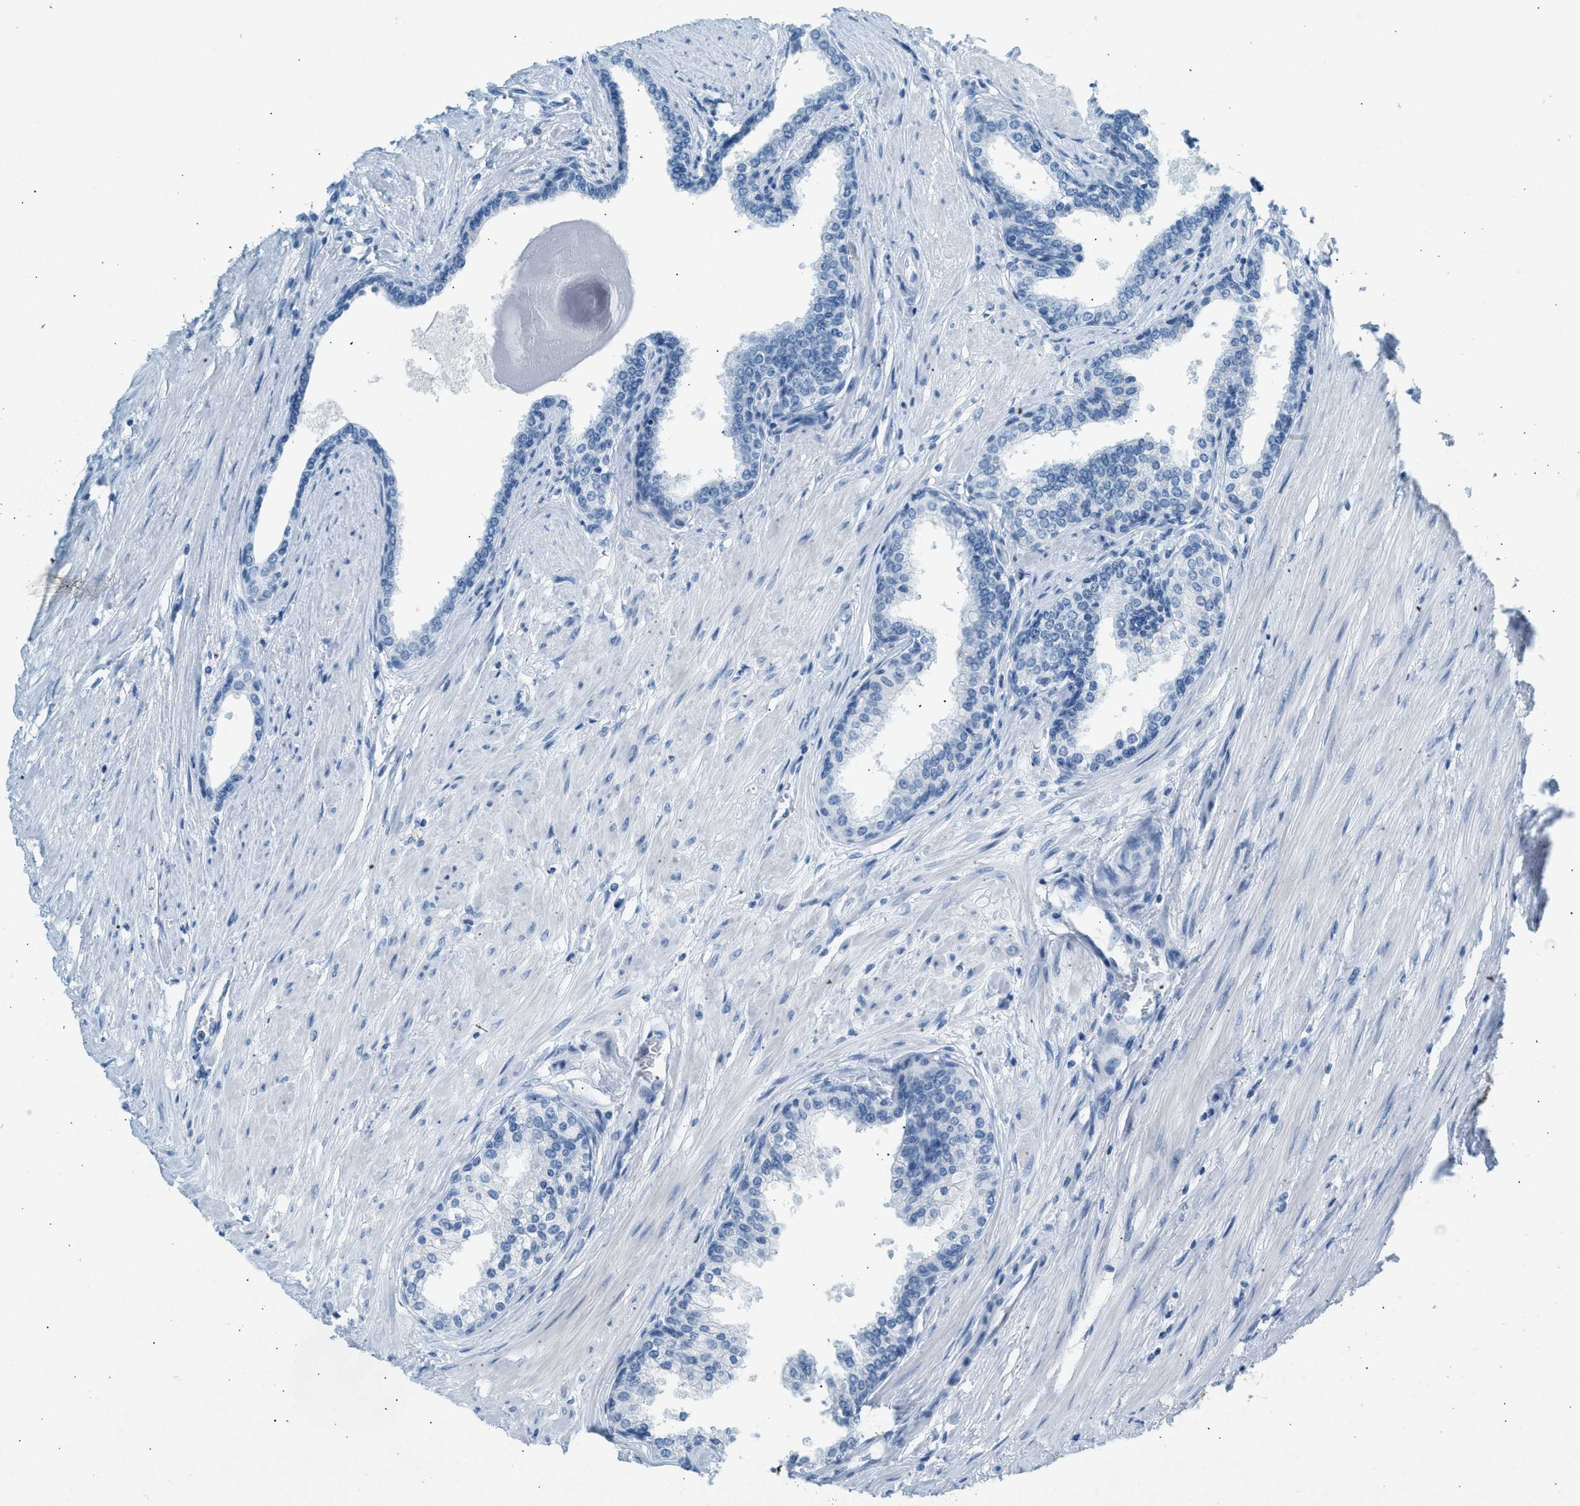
{"staining": {"intensity": "negative", "quantity": "none", "location": "none"}, "tissue": "prostate cancer", "cell_type": "Tumor cells", "image_type": "cancer", "snomed": [{"axis": "morphology", "description": "Adenocarcinoma, Low grade"}, {"axis": "topography", "description": "Prostate"}], "caption": "An immunohistochemistry histopathology image of prostate cancer (adenocarcinoma (low-grade)) is shown. There is no staining in tumor cells of prostate cancer (adenocarcinoma (low-grade)).", "gene": "HHATL", "patient": {"sex": "male", "age": 57}}